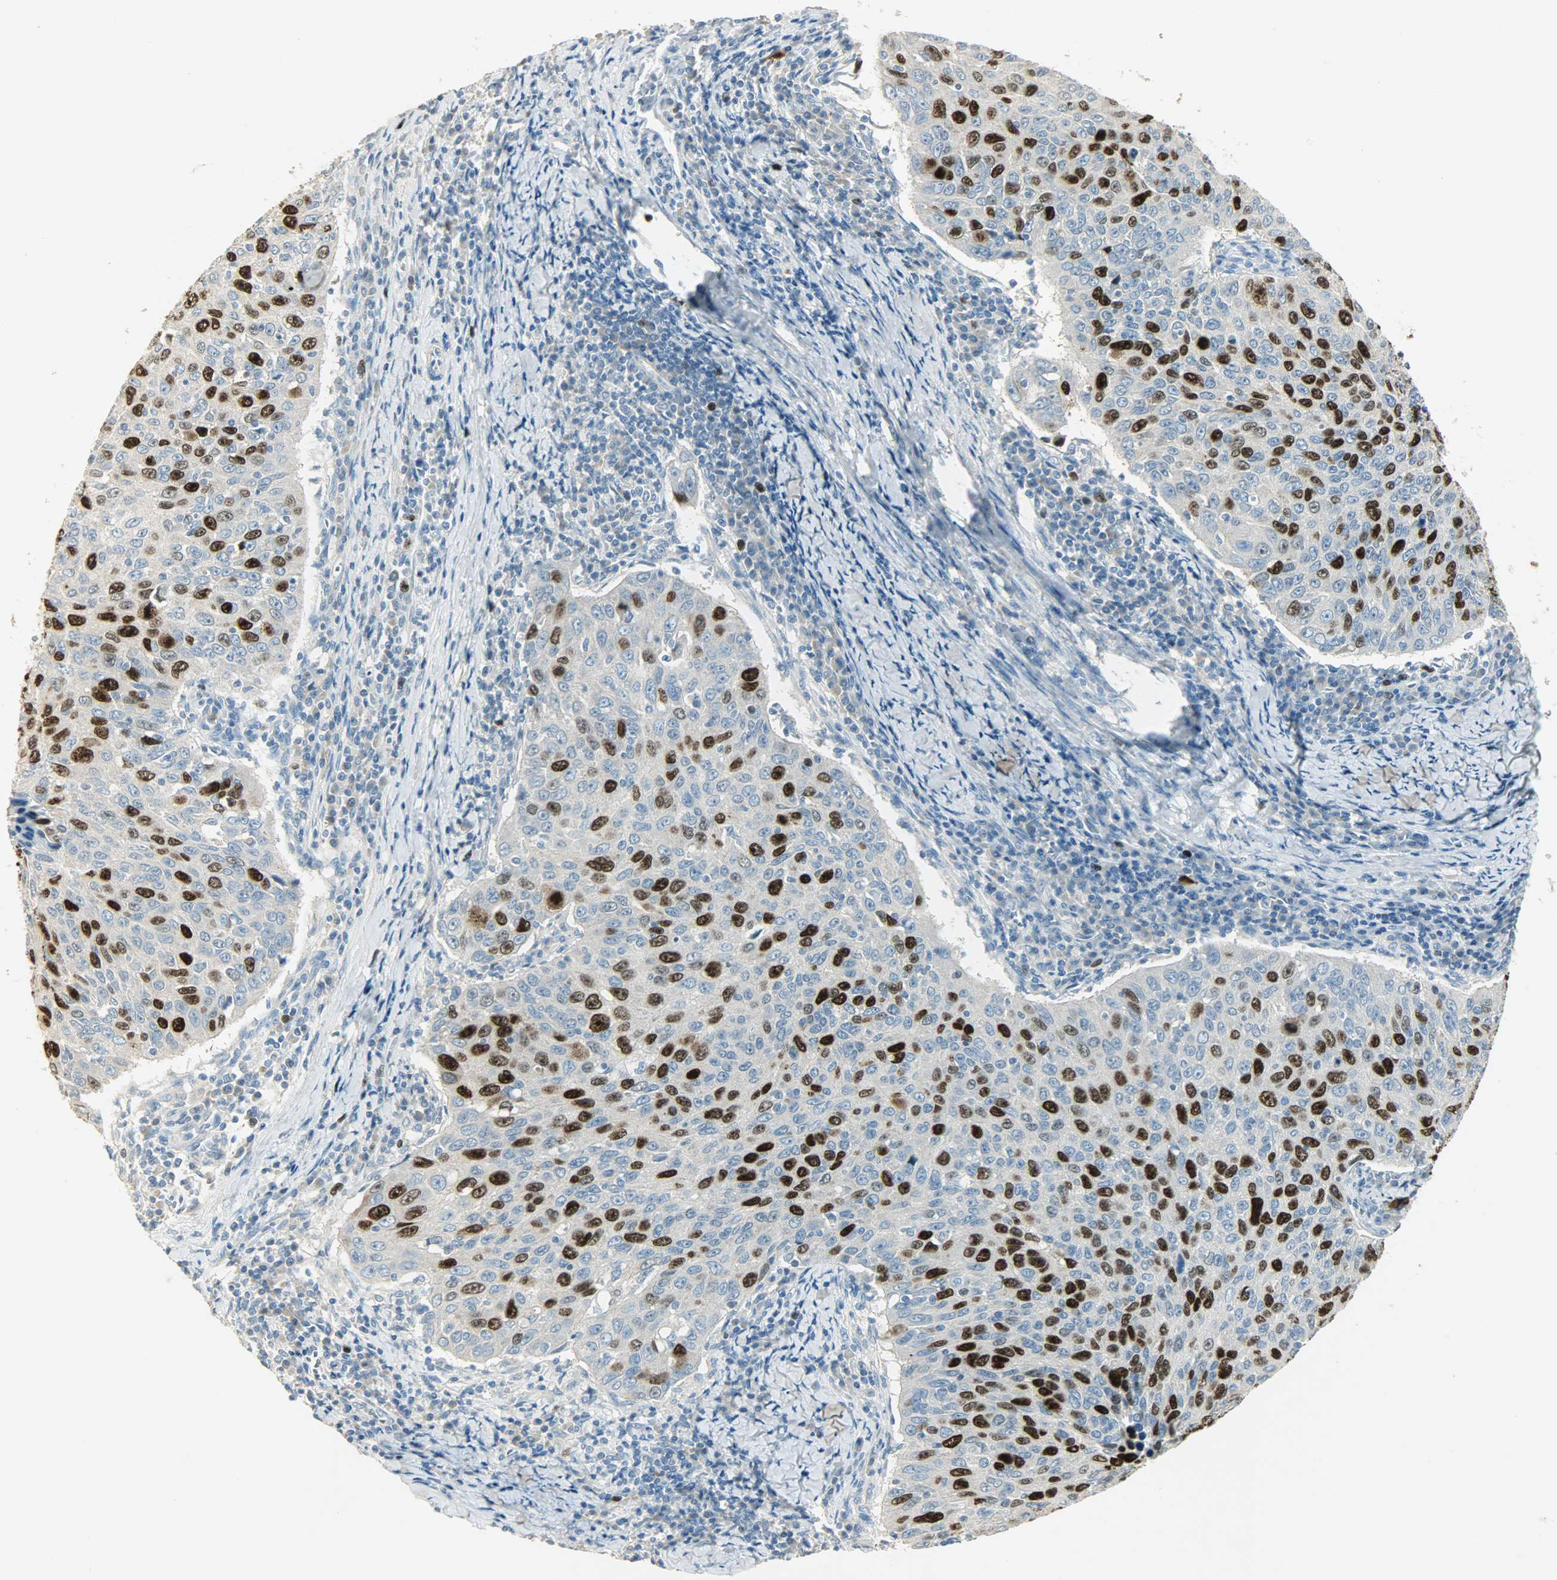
{"staining": {"intensity": "strong", "quantity": "25%-75%", "location": "nuclear"}, "tissue": "cervical cancer", "cell_type": "Tumor cells", "image_type": "cancer", "snomed": [{"axis": "morphology", "description": "Squamous cell carcinoma, NOS"}, {"axis": "topography", "description": "Cervix"}], "caption": "A high-resolution histopathology image shows immunohistochemistry staining of cervical cancer, which demonstrates strong nuclear staining in approximately 25%-75% of tumor cells.", "gene": "TPX2", "patient": {"sex": "female", "age": 53}}